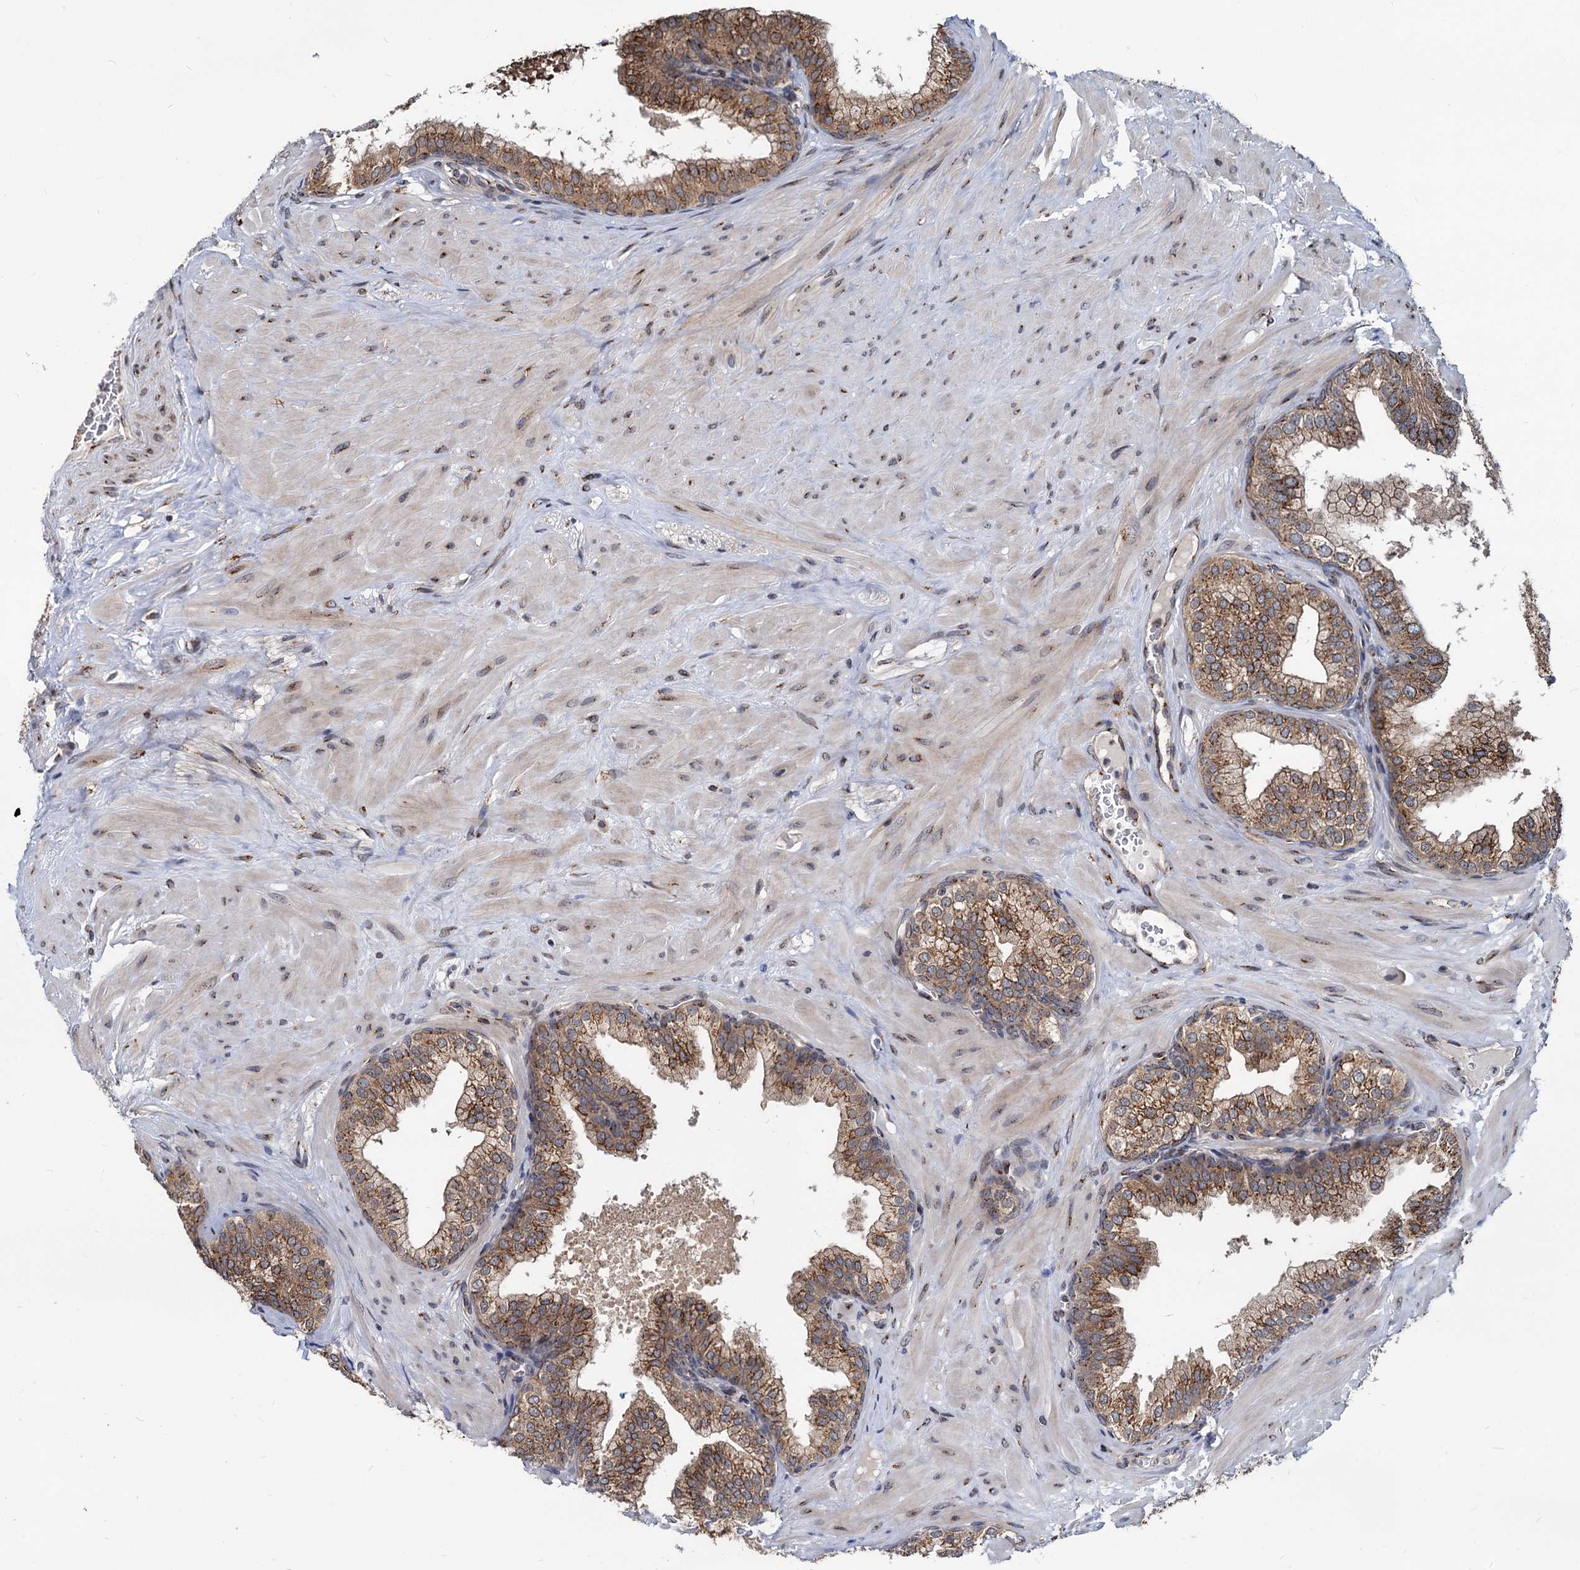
{"staining": {"intensity": "strong", "quantity": ">75%", "location": "cytoplasmic/membranous"}, "tissue": "prostate", "cell_type": "Glandular cells", "image_type": "normal", "snomed": [{"axis": "morphology", "description": "Normal tissue, NOS"}, {"axis": "topography", "description": "Prostate"}], "caption": "Immunohistochemical staining of normal human prostate displays high levels of strong cytoplasmic/membranous expression in about >75% of glandular cells. (DAB IHC with brightfield microscopy, high magnification).", "gene": "SAAL1", "patient": {"sex": "male", "age": 60}}